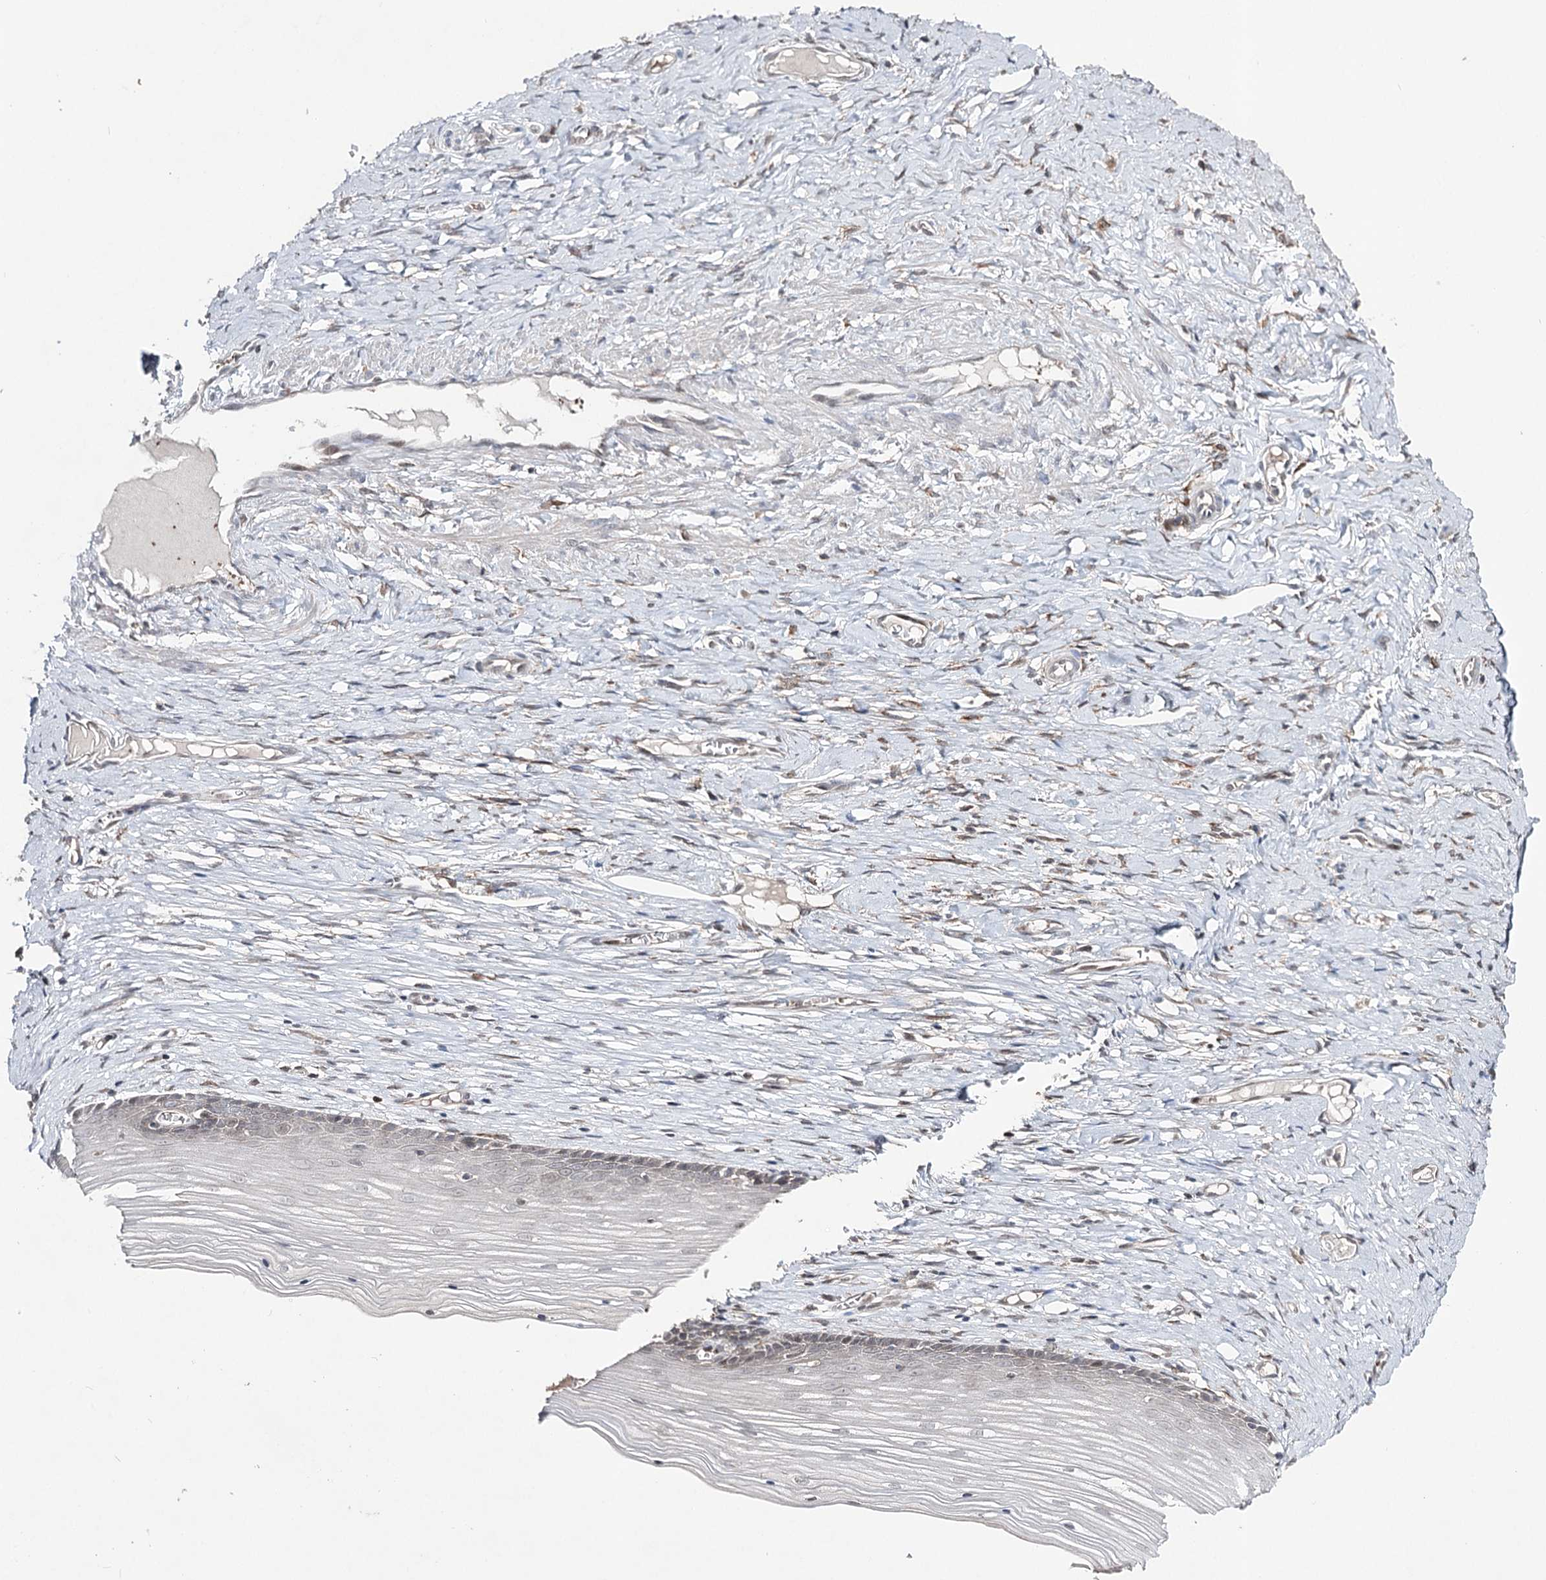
{"staining": {"intensity": "moderate", "quantity": "25%-75%", "location": "cytoplasmic/membranous"}, "tissue": "cervix", "cell_type": "Glandular cells", "image_type": "normal", "snomed": [{"axis": "morphology", "description": "Normal tissue, NOS"}, {"axis": "topography", "description": "Cervix"}], "caption": "Immunohistochemical staining of normal cervix demonstrates medium levels of moderate cytoplasmic/membranous staining in about 25%-75% of glandular cells.", "gene": "HSD11B2", "patient": {"sex": "female", "age": 42}}